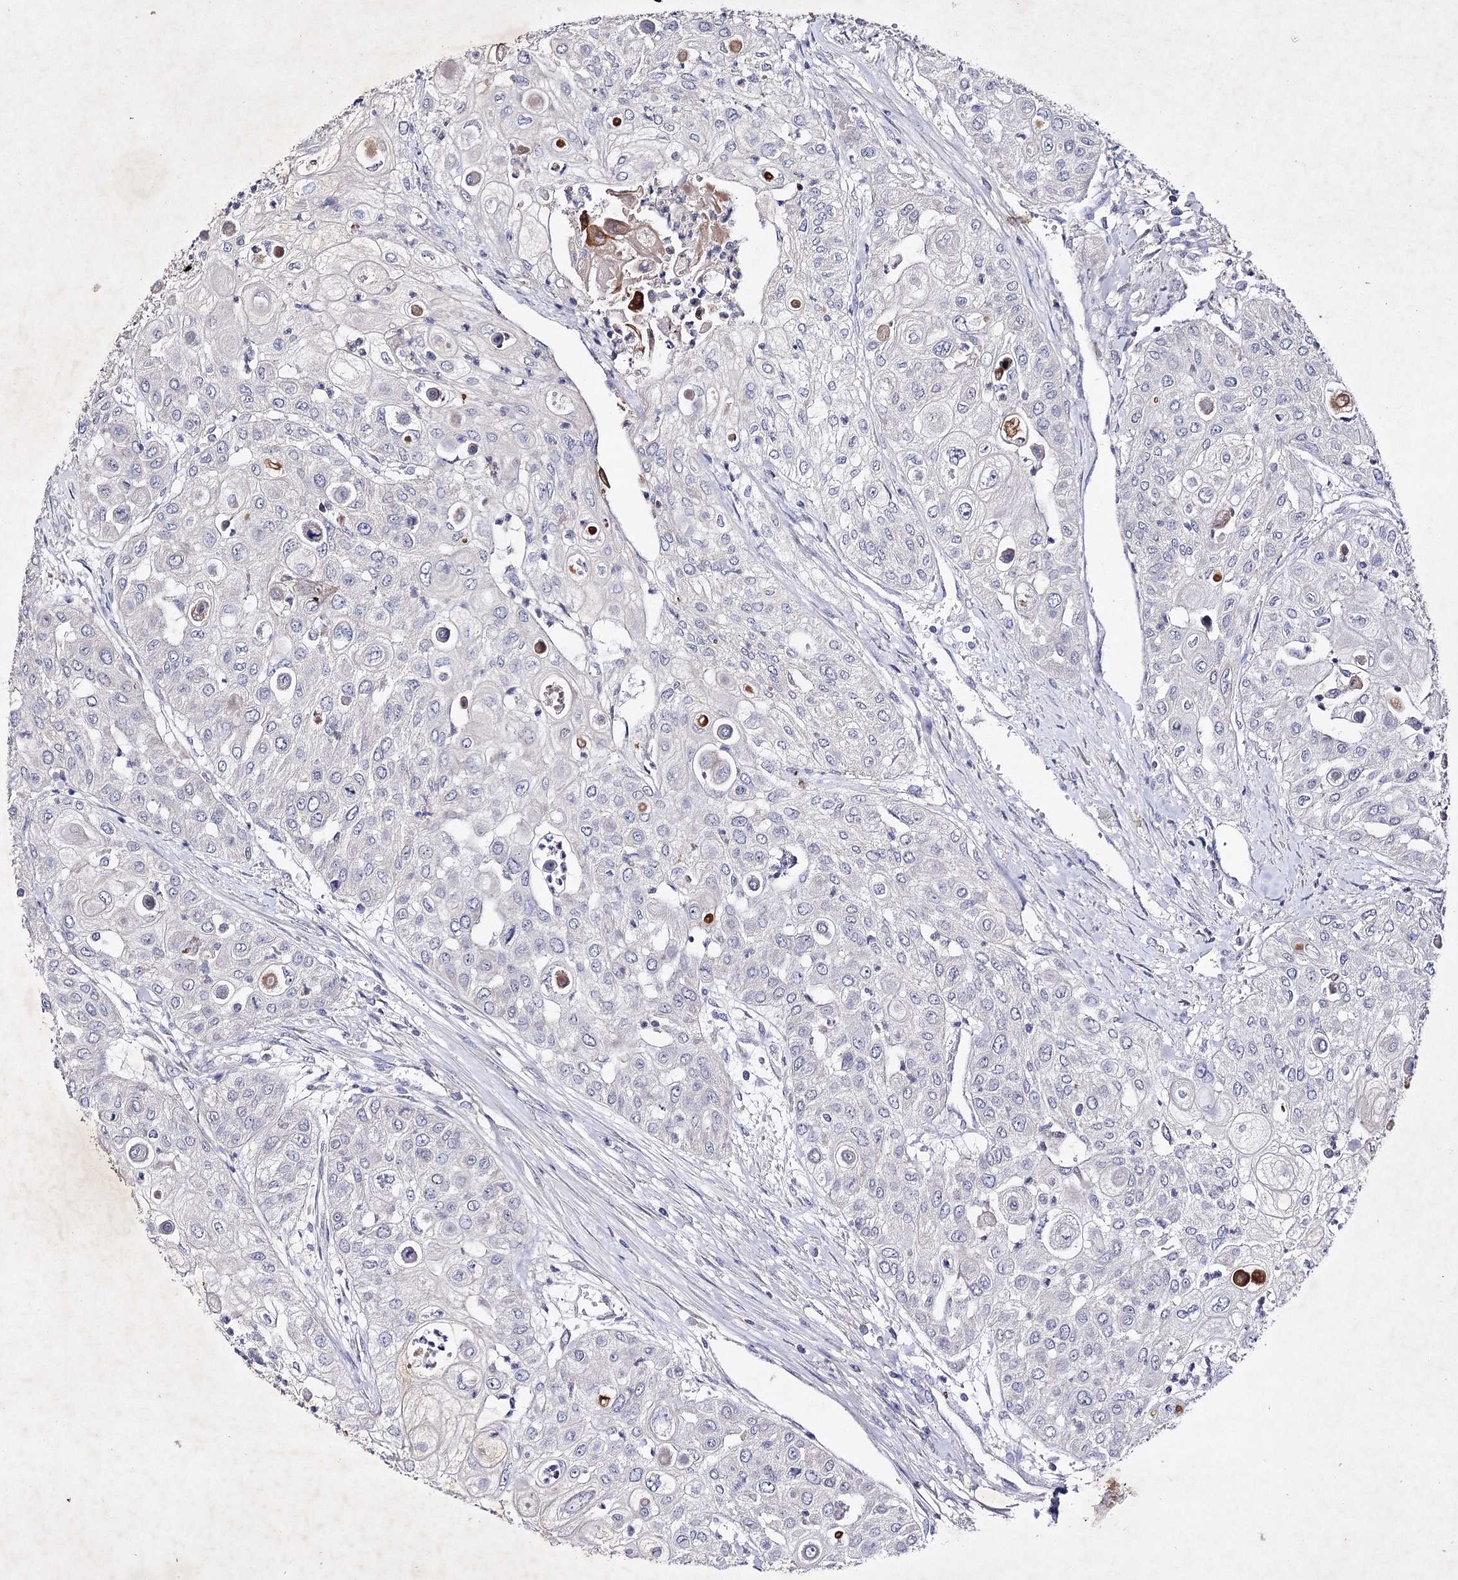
{"staining": {"intensity": "negative", "quantity": "none", "location": "none"}, "tissue": "urothelial cancer", "cell_type": "Tumor cells", "image_type": "cancer", "snomed": [{"axis": "morphology", "description": "Urothelial carcinoma, High grade"}, {"axis": "topography", "description": "Urinary bladder"}], "caption": "Immunohistochemistry (IHC) histopathology image of neoplastic tissue: high-grade urothelial carcinoma stained with DAB shows no significant protein positivity in tumor cells.", "gene": "COX15", "patient": {"sex": "female", "age": 79}}